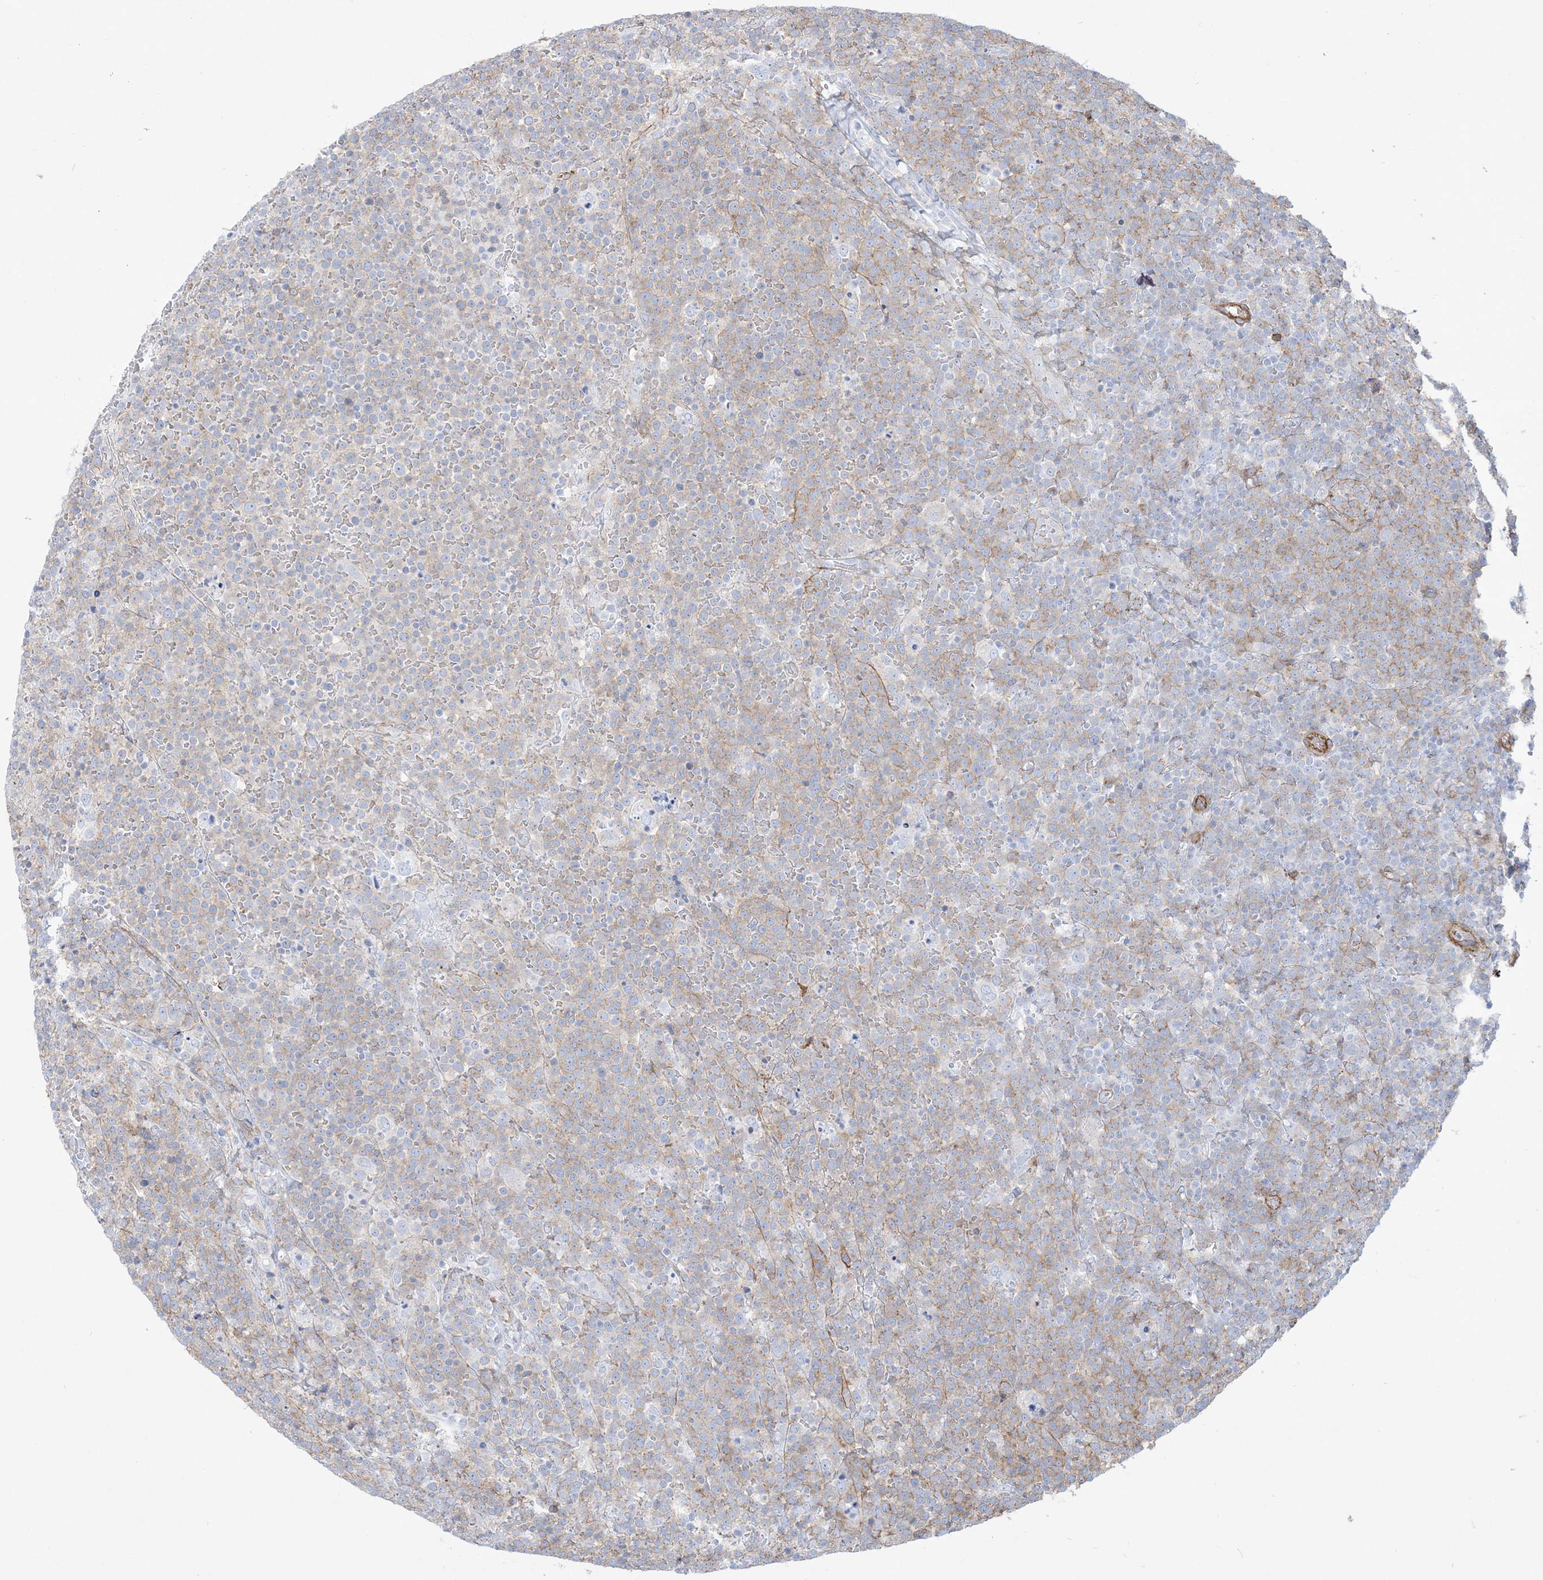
{"staining": {"intensity": "weak", "quantity": "25%-75%", "location": "cytoplasmic/membranous"}, "tissue": "lymphoma", "cell_type": "Tumor cells", "image_type": "cancer", "snomed": [{"axis": "morphology", "description": "Malignant lymphoma, non-Hodgkin's type, High grade"}, {"axis": "topography", "description": "Lymph node"}], "caption": "A histopathology image showing weak cytoplasmic/membranous positivity in approximately 25%-75% of tumor cells in lymphoma, as visualized by brown immunohistochemical staining.", "gene": "B3GNT7", "patient": {"sex": "male", "age": 61}}